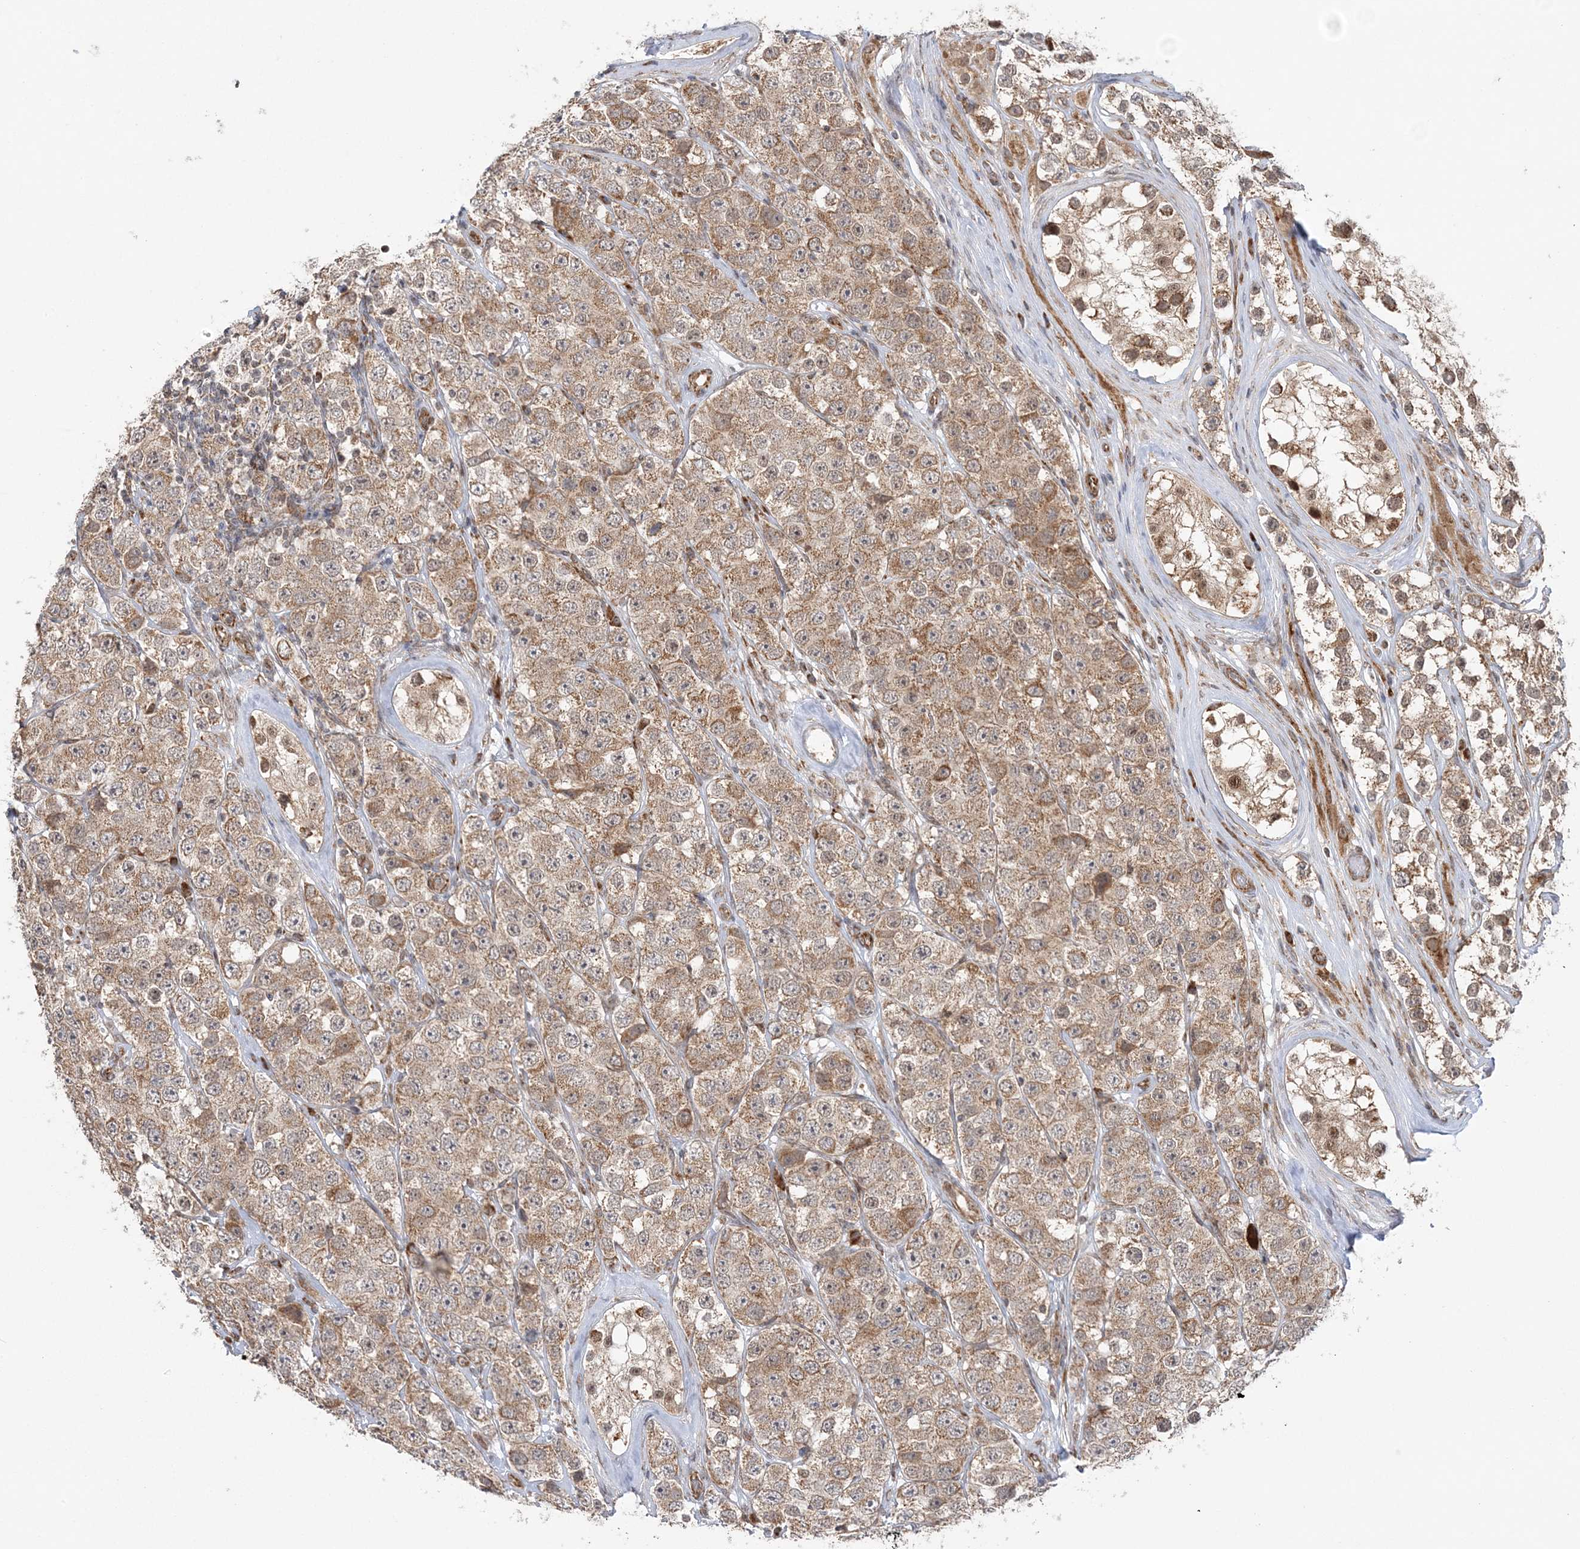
{"staining": {"intensity": "moderate", "quantity": ">75%", "location": "cytoplasmic/membranous"}, "tissue": "testis cancer", "cell_type": "Tumor cells", "image_type": "cancer", "snomed": [{"axis": "morphology", "description": "Seminoma, NOS"}, {"axis": "topography", "description": "Testis"}], "caption": "A histopathology image showing moderate cytoplasmic/membranous positivity in approximately >75% of tumor cells in seminoma (testis), as visualized by brown immunohistochemical staining.", "gene": "MRPL47", "patient": {"sex": "male", "age": 28}}